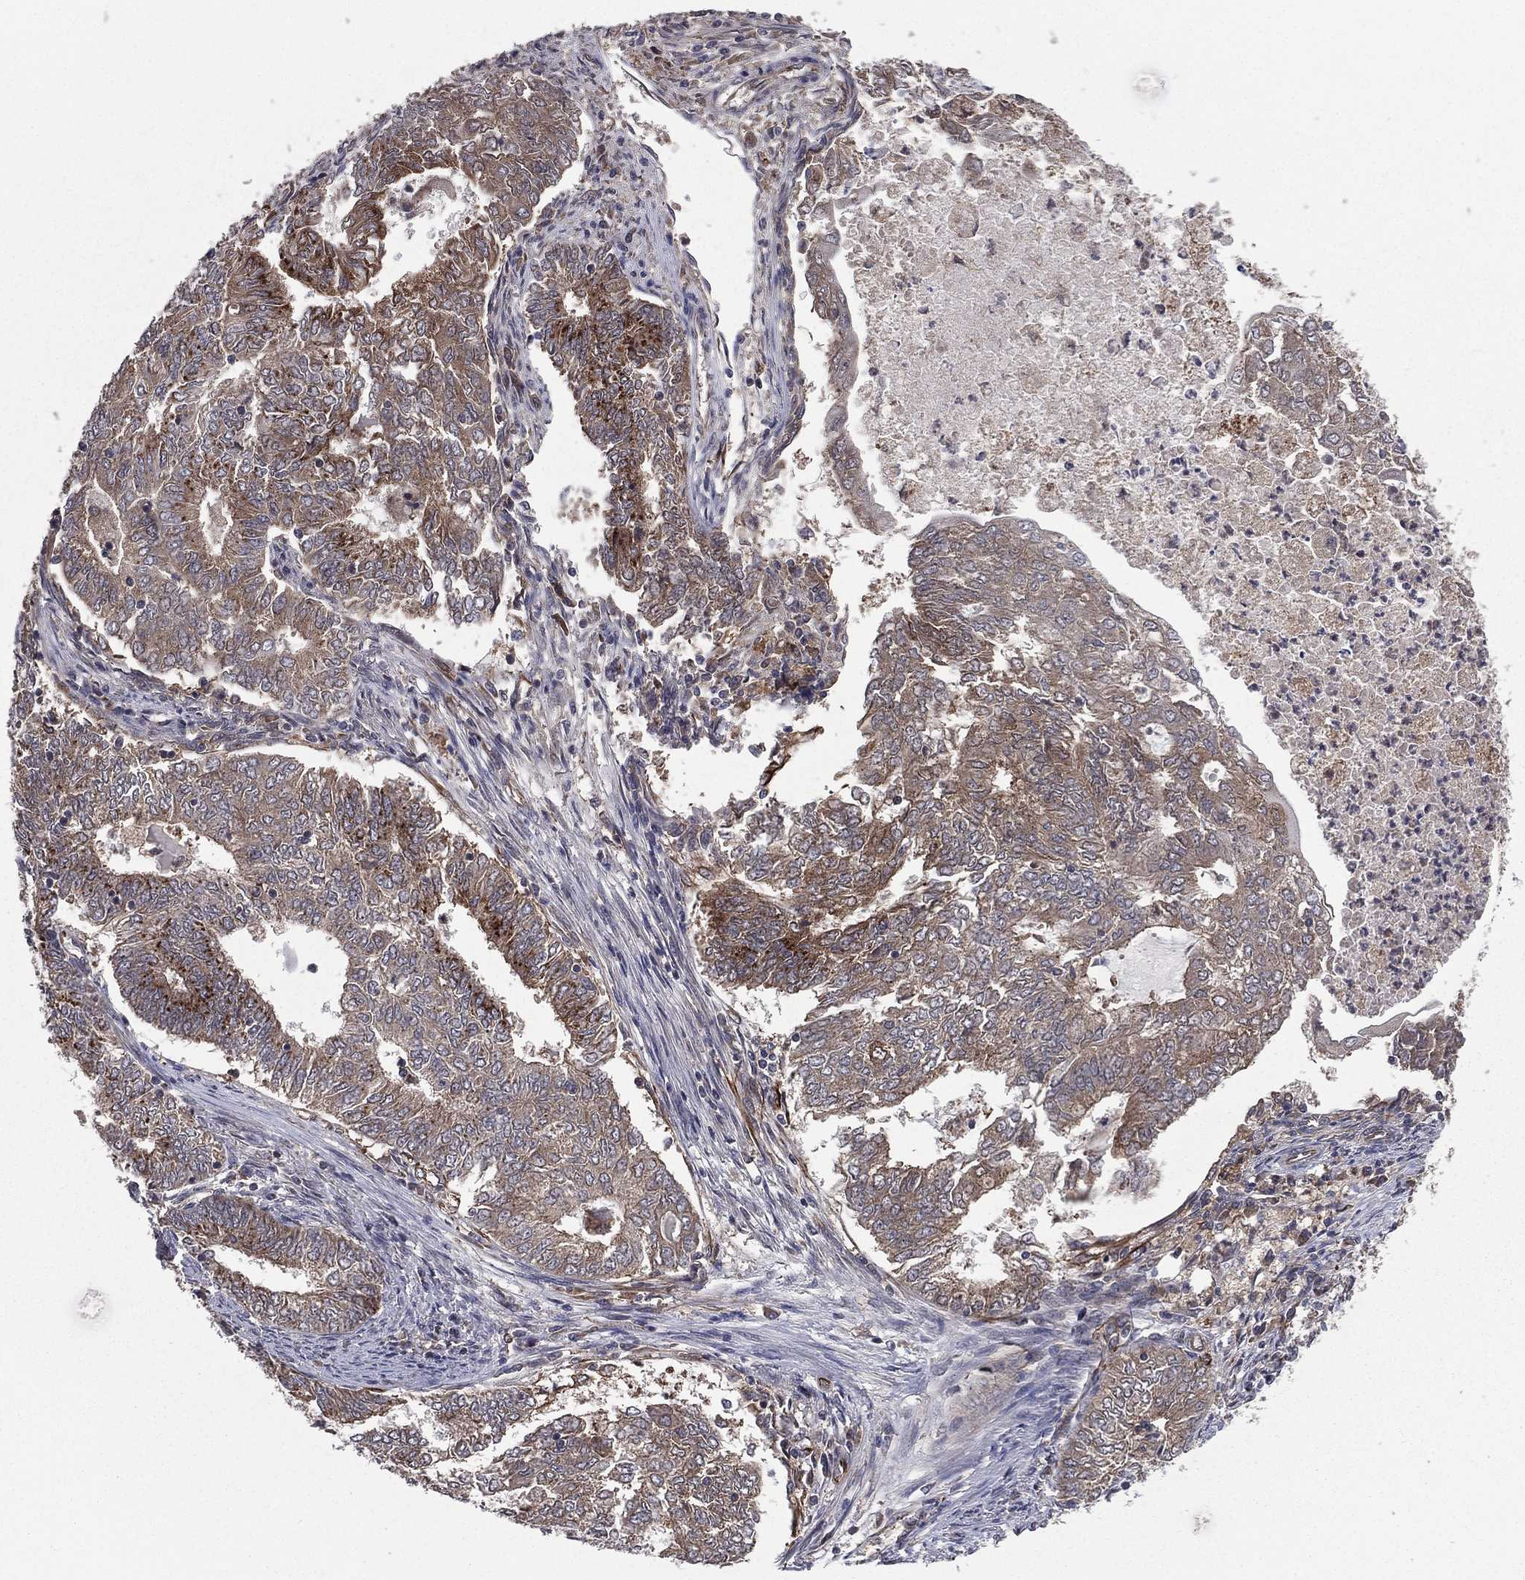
{"staining": {"intensity": "strong", "quantity": "<25%", "location": "cytoplasmic/membranous"}, "tissue": "endometrial cancer", "cell_type": "Tumor cells", "image_type": "cancer", "snomed": [{"axis": "morphology", "description": "Adenocarcinoma, NOS"}, {"axis": "topography", "description": "Endometrium"}], "caption": "Immunohistochemistry (IHC) image of adenocarcinoma (endometrial) stained for a protein (brown), which displays medium levels of strong cytoplasmic/membranous staining in approximately <25% of tumor cells.", "gene": "CERT1", "patient": {"sex": "female", "age": 62}}